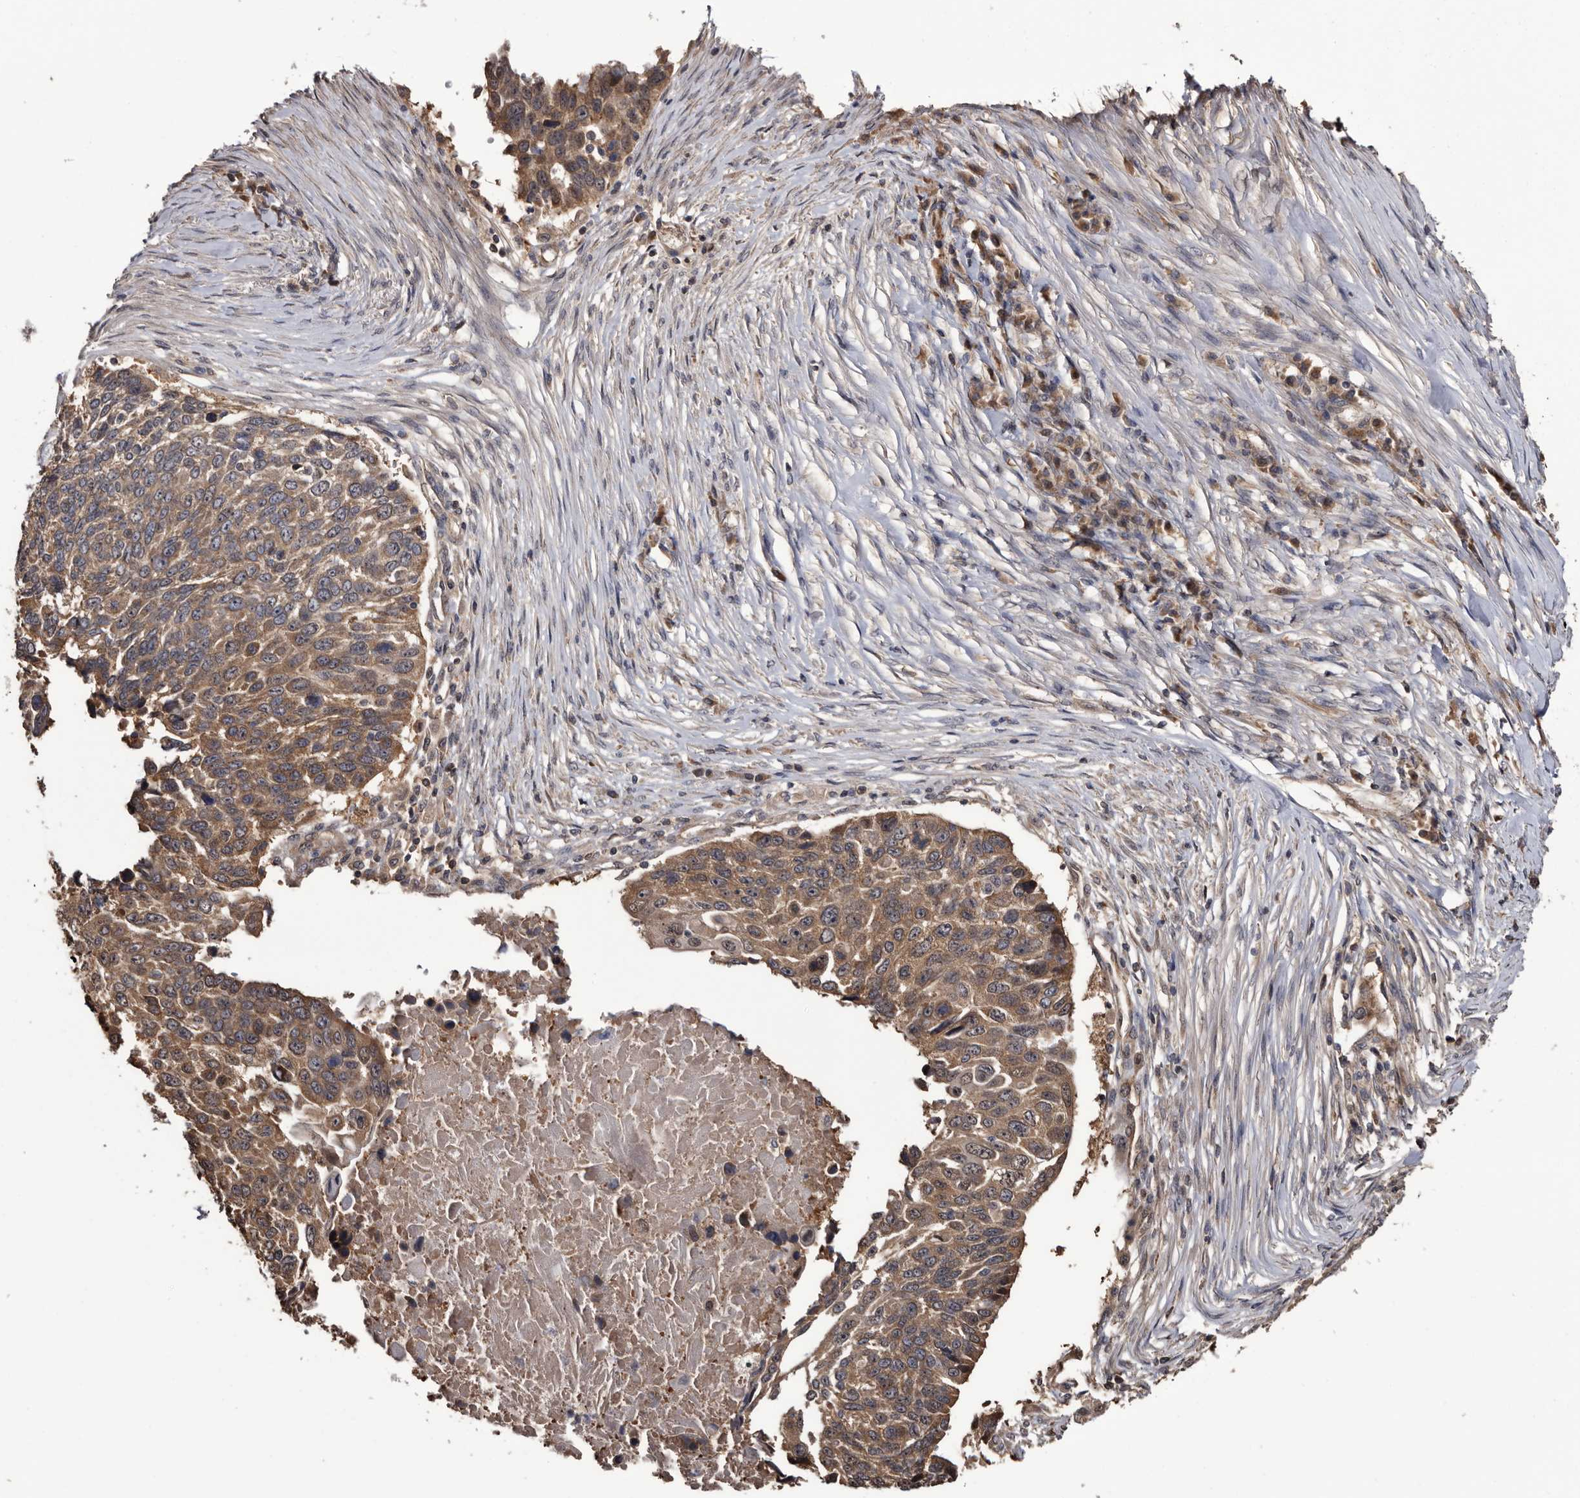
{"staining": {"intensity": "moderate", "quantity": ">75%", "location": "cytoplasmic/membranous"}, "tissue": "lung cancer", "cell_type": "Tumor cells", "image_type": "cancer", "snomed": [{"axis": "morphology", "description": "Squamous cell carcinoma, NOS"}, {"axis": "topography", "description": "Lung"}], "caption": "Protein expression by IHC exhibits moderate cytoplasmic/membranous positivity in approximately >75% of tumor cells in lung squamous cell carcinoma.", "gene": "TTI2", "patient": {"sex": "male", "age": 66}}